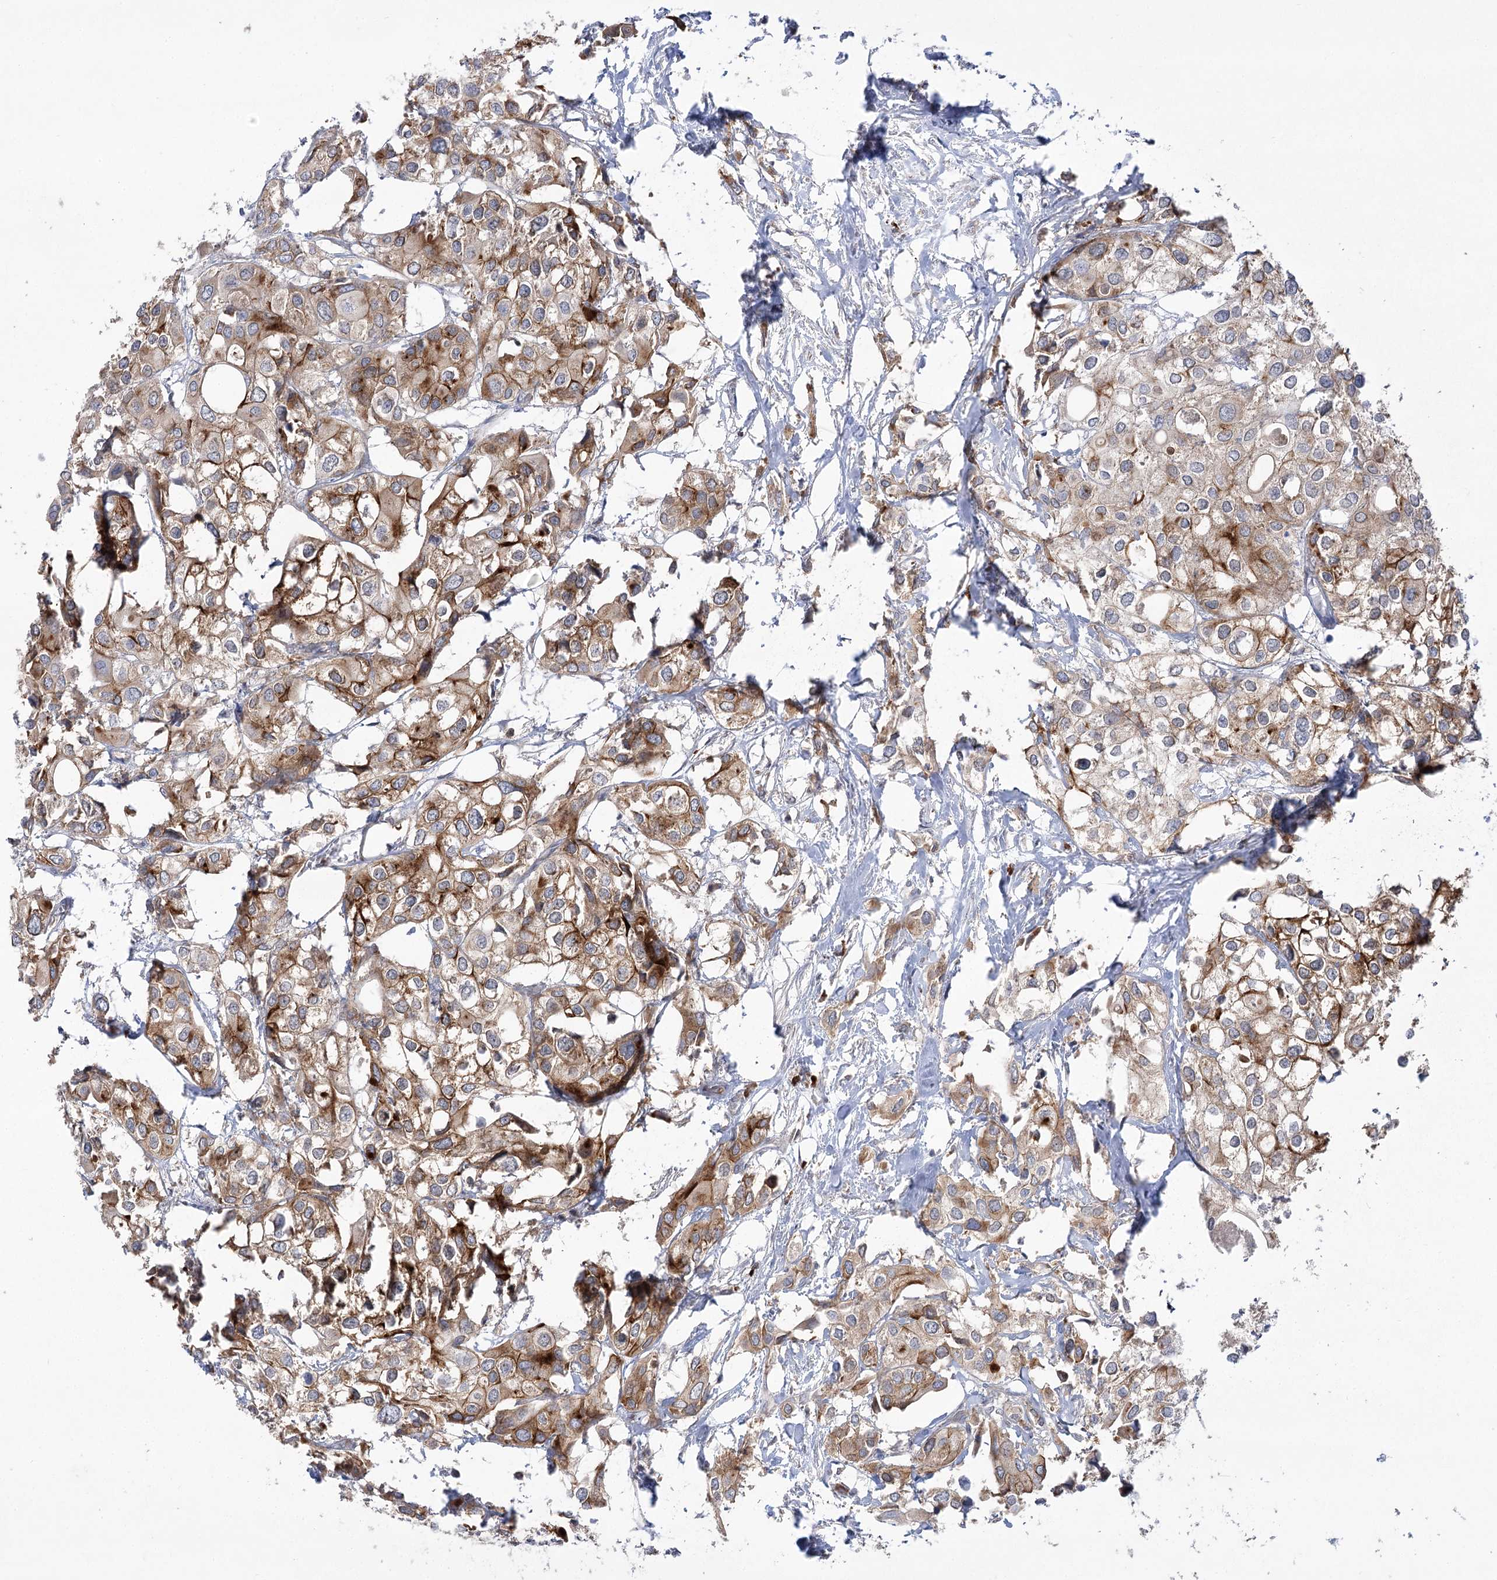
{"staining": {"intensity": "moderate", "quantity": ">75%", "location": "cytoplasmic/membranous"}, "tissue": "urothelial cancer", "cell_type": "Tumor cells", "image_type": "cancer", "snomed": [{"axis": "morphology", "description": "Urothelial carcinoma, High grade"}, {"axis": "topography", "description": "Urinary bladder"}], "caption": "The image demonstrates staining of urothelial cancer, revealing moderate cytoplasmic/membranous protein positivity (brown color) within tumor cells.", "gene": "SYTL1", "patient": {"sex": "male", "age": 64}}